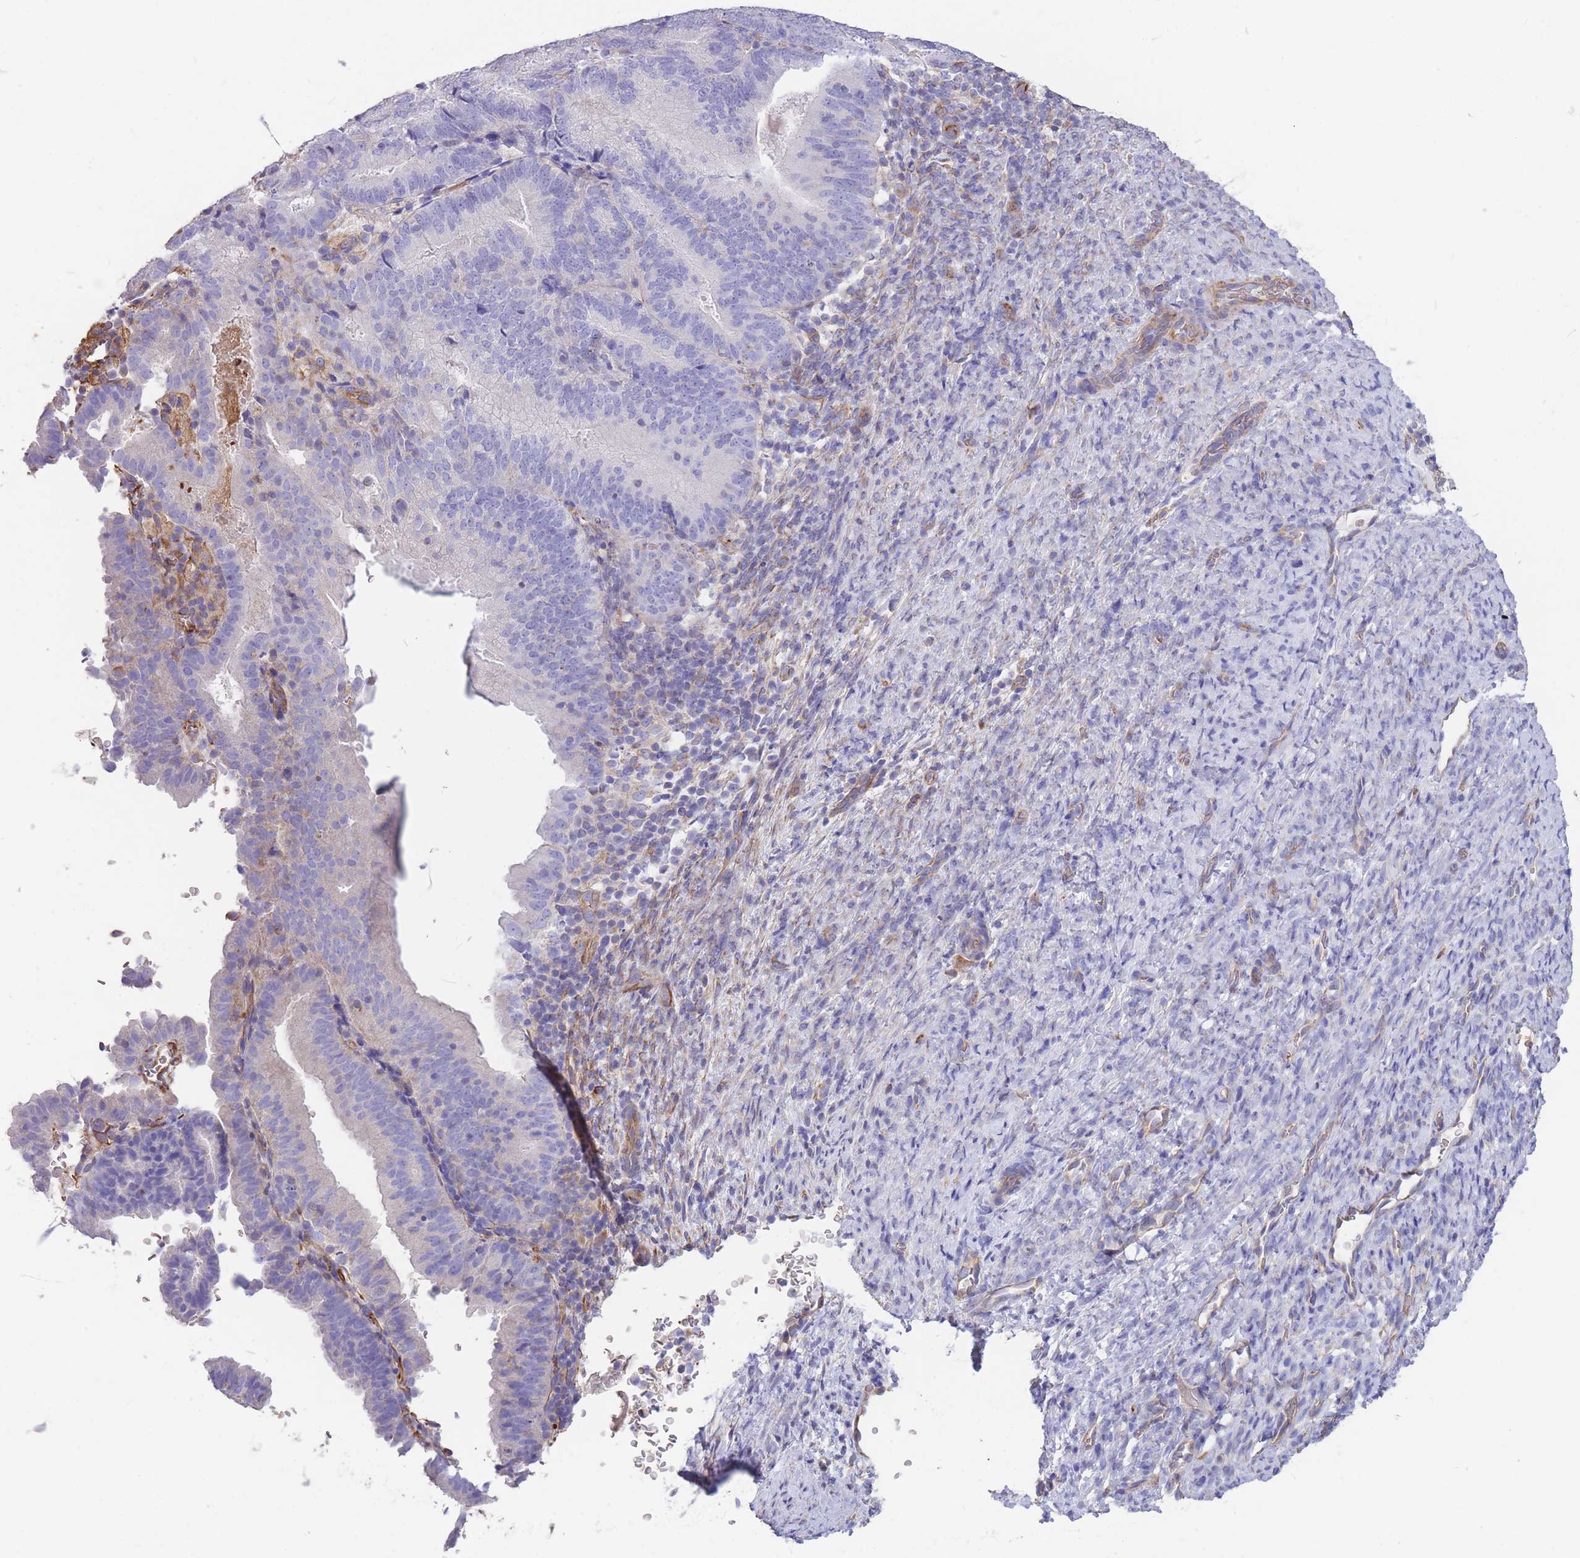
{"staining": {"intensity": "negative", "quantity": "none", "location": "none"}, "tissue": "endometrial cancer", "cell_type": "Tumor cells", "image_type": "cancer", "snomed": [{"axis": "morphology", "description": "Adenocarcinoma, NOS"}, {"axis": "topography", "description": "Endometrium"}], "caption": "An immunohistochemistry (IHC) photomicrograph of endometrial adenocarcinoma is shown. There is no staining in tumor cells of endometrial adenocarcinoma.", "gene": "ANKRD53", "patient": {"sex": "female", "age": 70}}